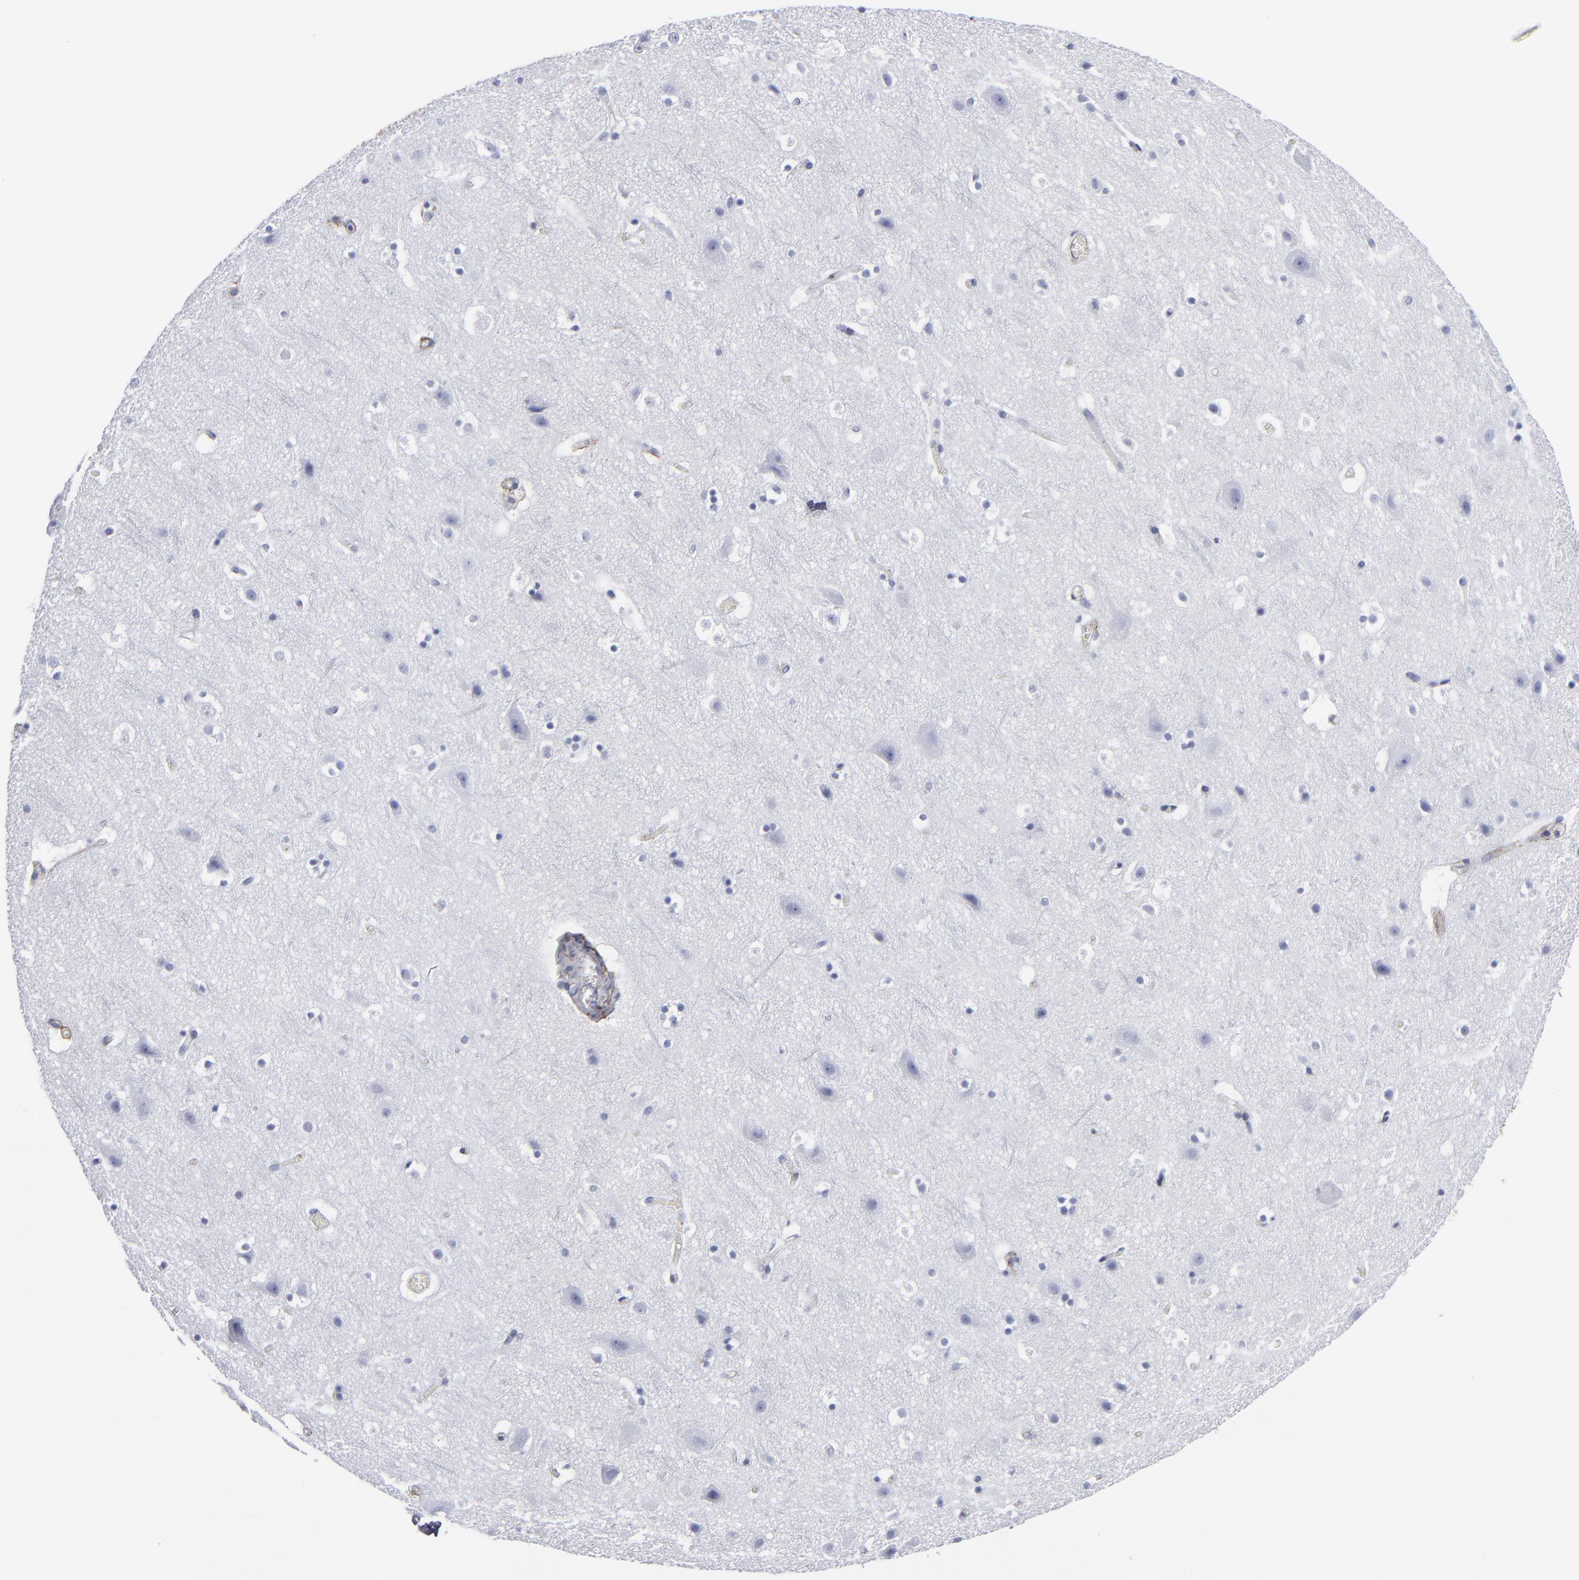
{"staining": {"intensity": "negative", "quantity": "none", "location": "none"}, "tissue": "cerebral cortex", "cell_type": "Endothelial cells", "image_type": "normal", "snomed": [{"axis": "morphology", "description": "Normal tissue, NOS"}, {"axis": "topography", "description": "Cerebral cortex"}], "caption": "Immunohistochemistry (IHC) histopathology image of benign cerebral cortex stained for a protein (brown), which exhibits no positivity in endothelial cells.", "gene": "EMILIN1", "patient": {"sex": "male", "age": 45}}